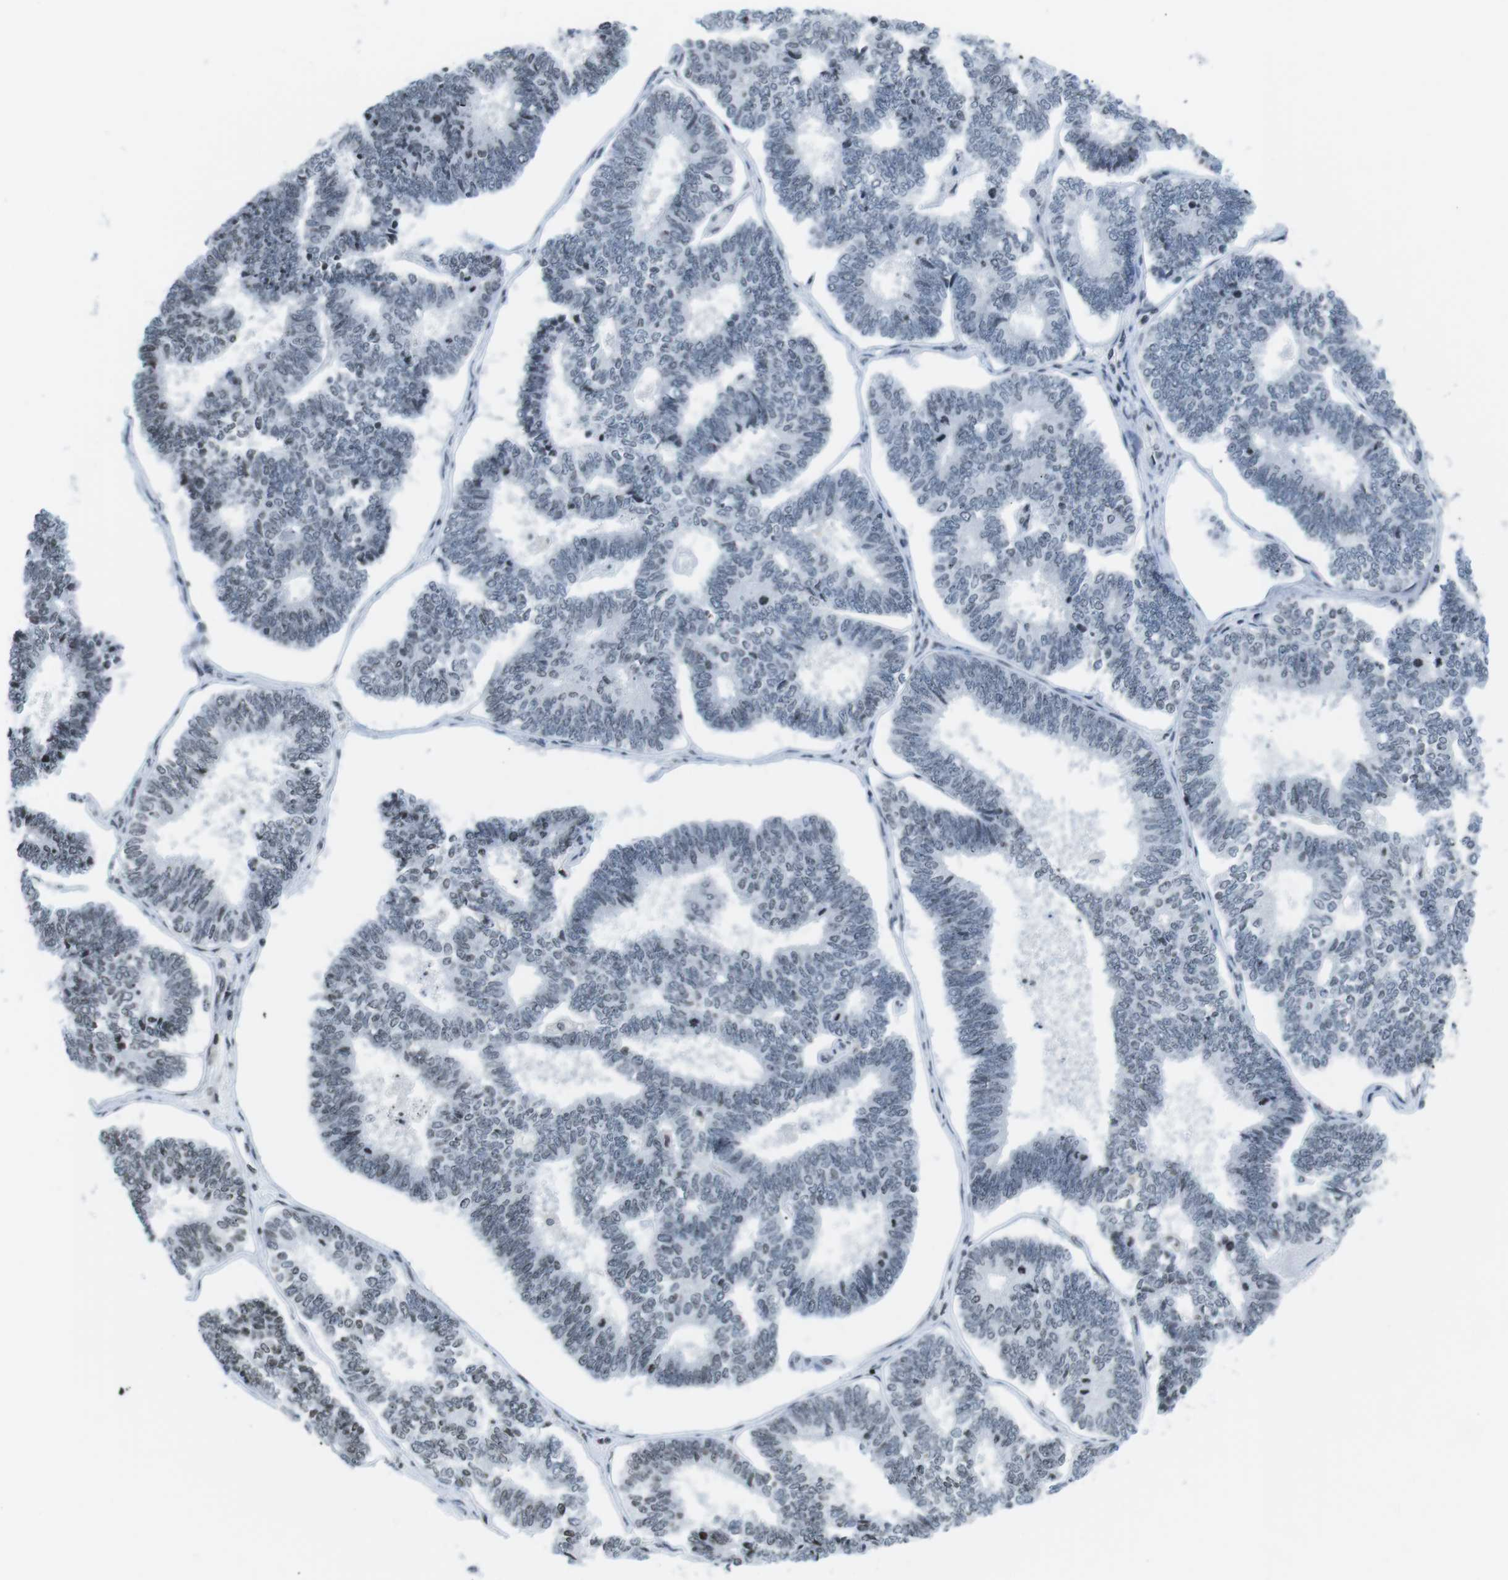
{"staining": {"intensity": "negative", "quantity": "none", "location": "none"}, "tissue": "endometrial cancer", "cell_type": "Tumor cells", "image_type": "cancer", "snomed": [{"axis": "morphology", "description": "Adenocarcinoma, NOS"}, {"axis": "topography", "description": "Endometrium"}], "caption": "There is no significant staining in tumor cells of endometrial cancer.", "gene": "E2F2", "patient": {"sex": "female", "age": 70}}